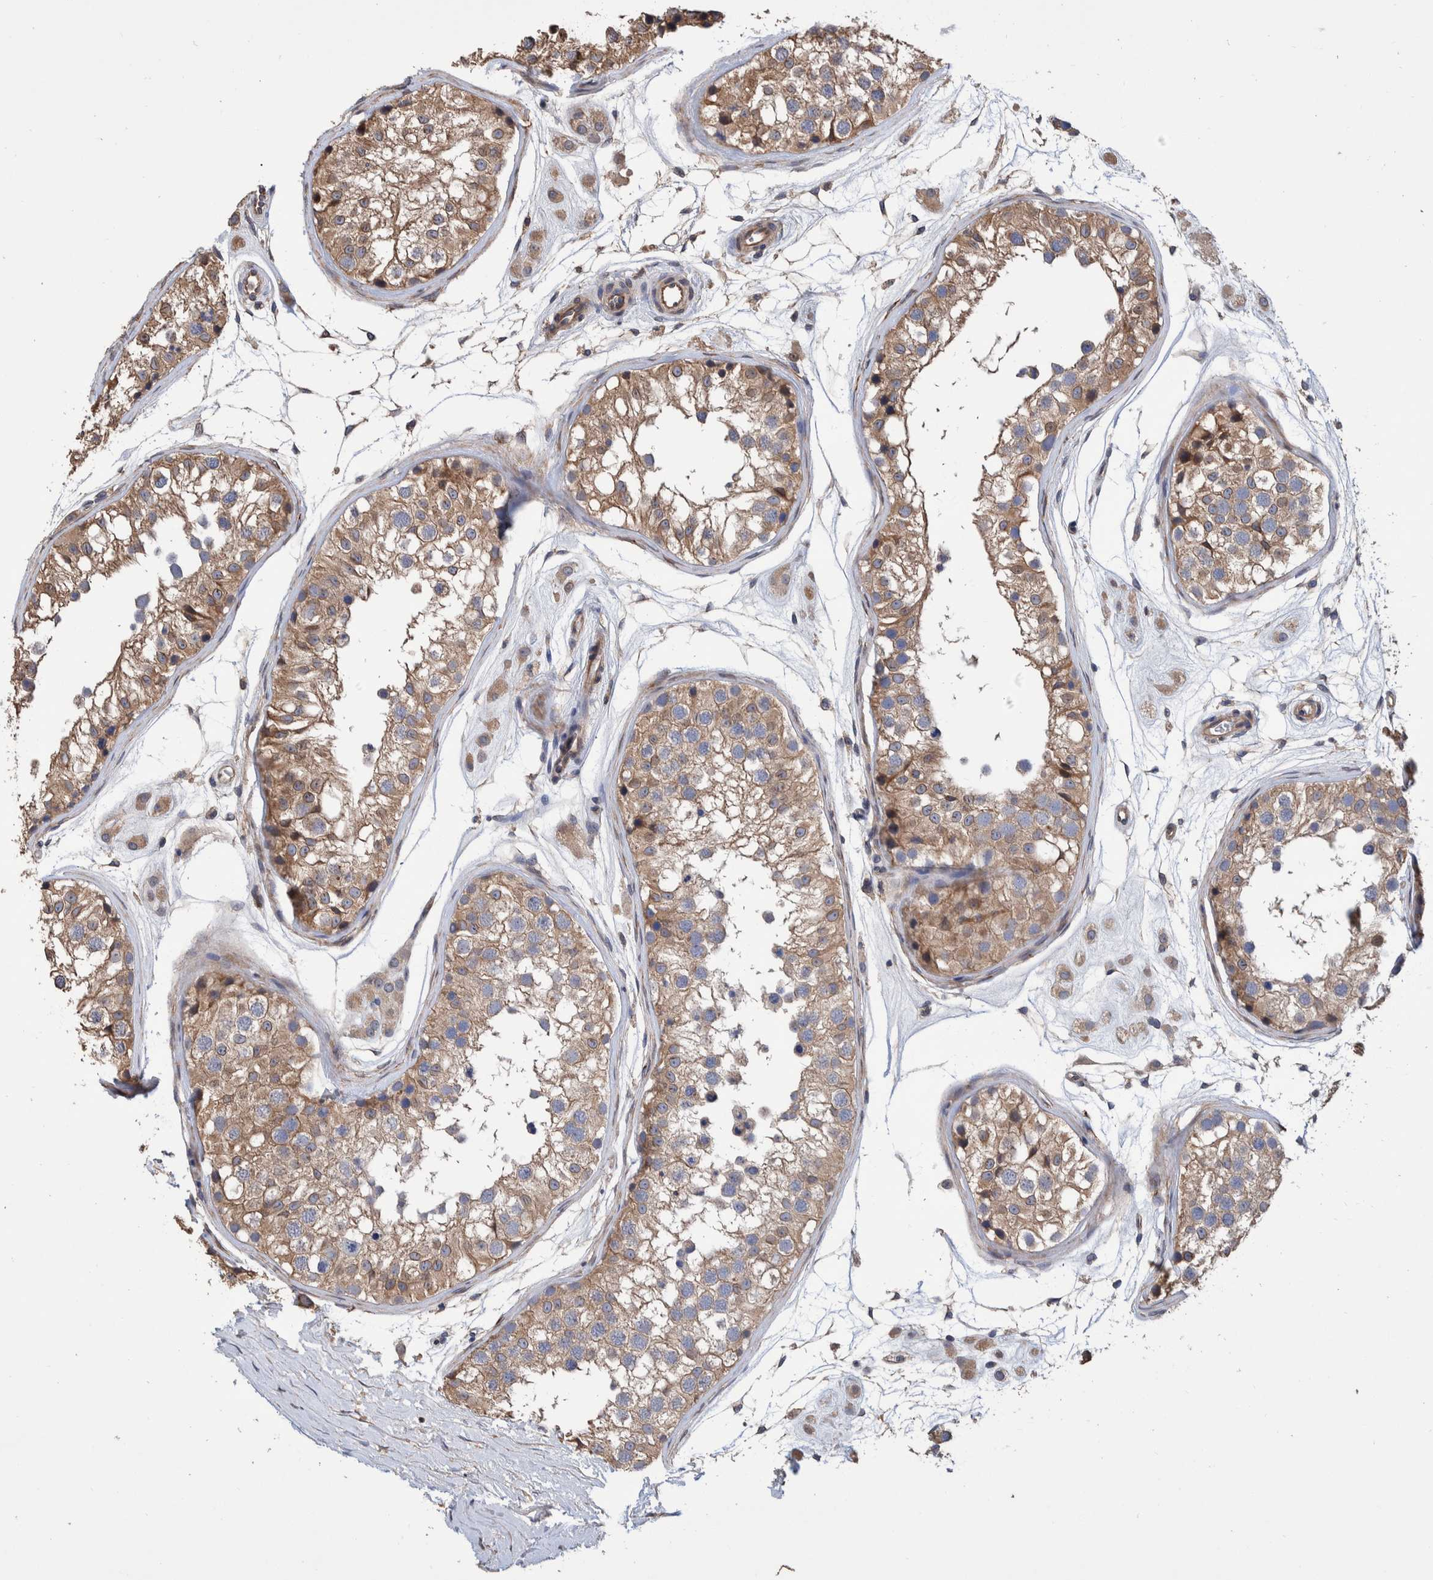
{"staining": {"intensity": "moderate", "quantity": ">75%", "location": "cytoplasmic/membranous"}, "tissue": "testis", "cell_type": "Cells in seminiferous ducts", "image_type": "normal", "snomed": [{"axis": "morphology", "description": "Normal tissue, NOS"}, {"axis": "morphology", "description": "Adenocarcinoma, metastatic, NOS"}, {"axis": "topography", "description": "Testis"}], "caption": "Immunohistochemical staining of benign testis exhibits medium levels of moderate cytoplasmic/membranous positivity in about >75% of cells in seminiferous ducts. The protein of interest is shown in brown color, while the nuclei are stained blue.", "gene": "SLC45A4", "patient": {"sex": "male", "age": 26}}